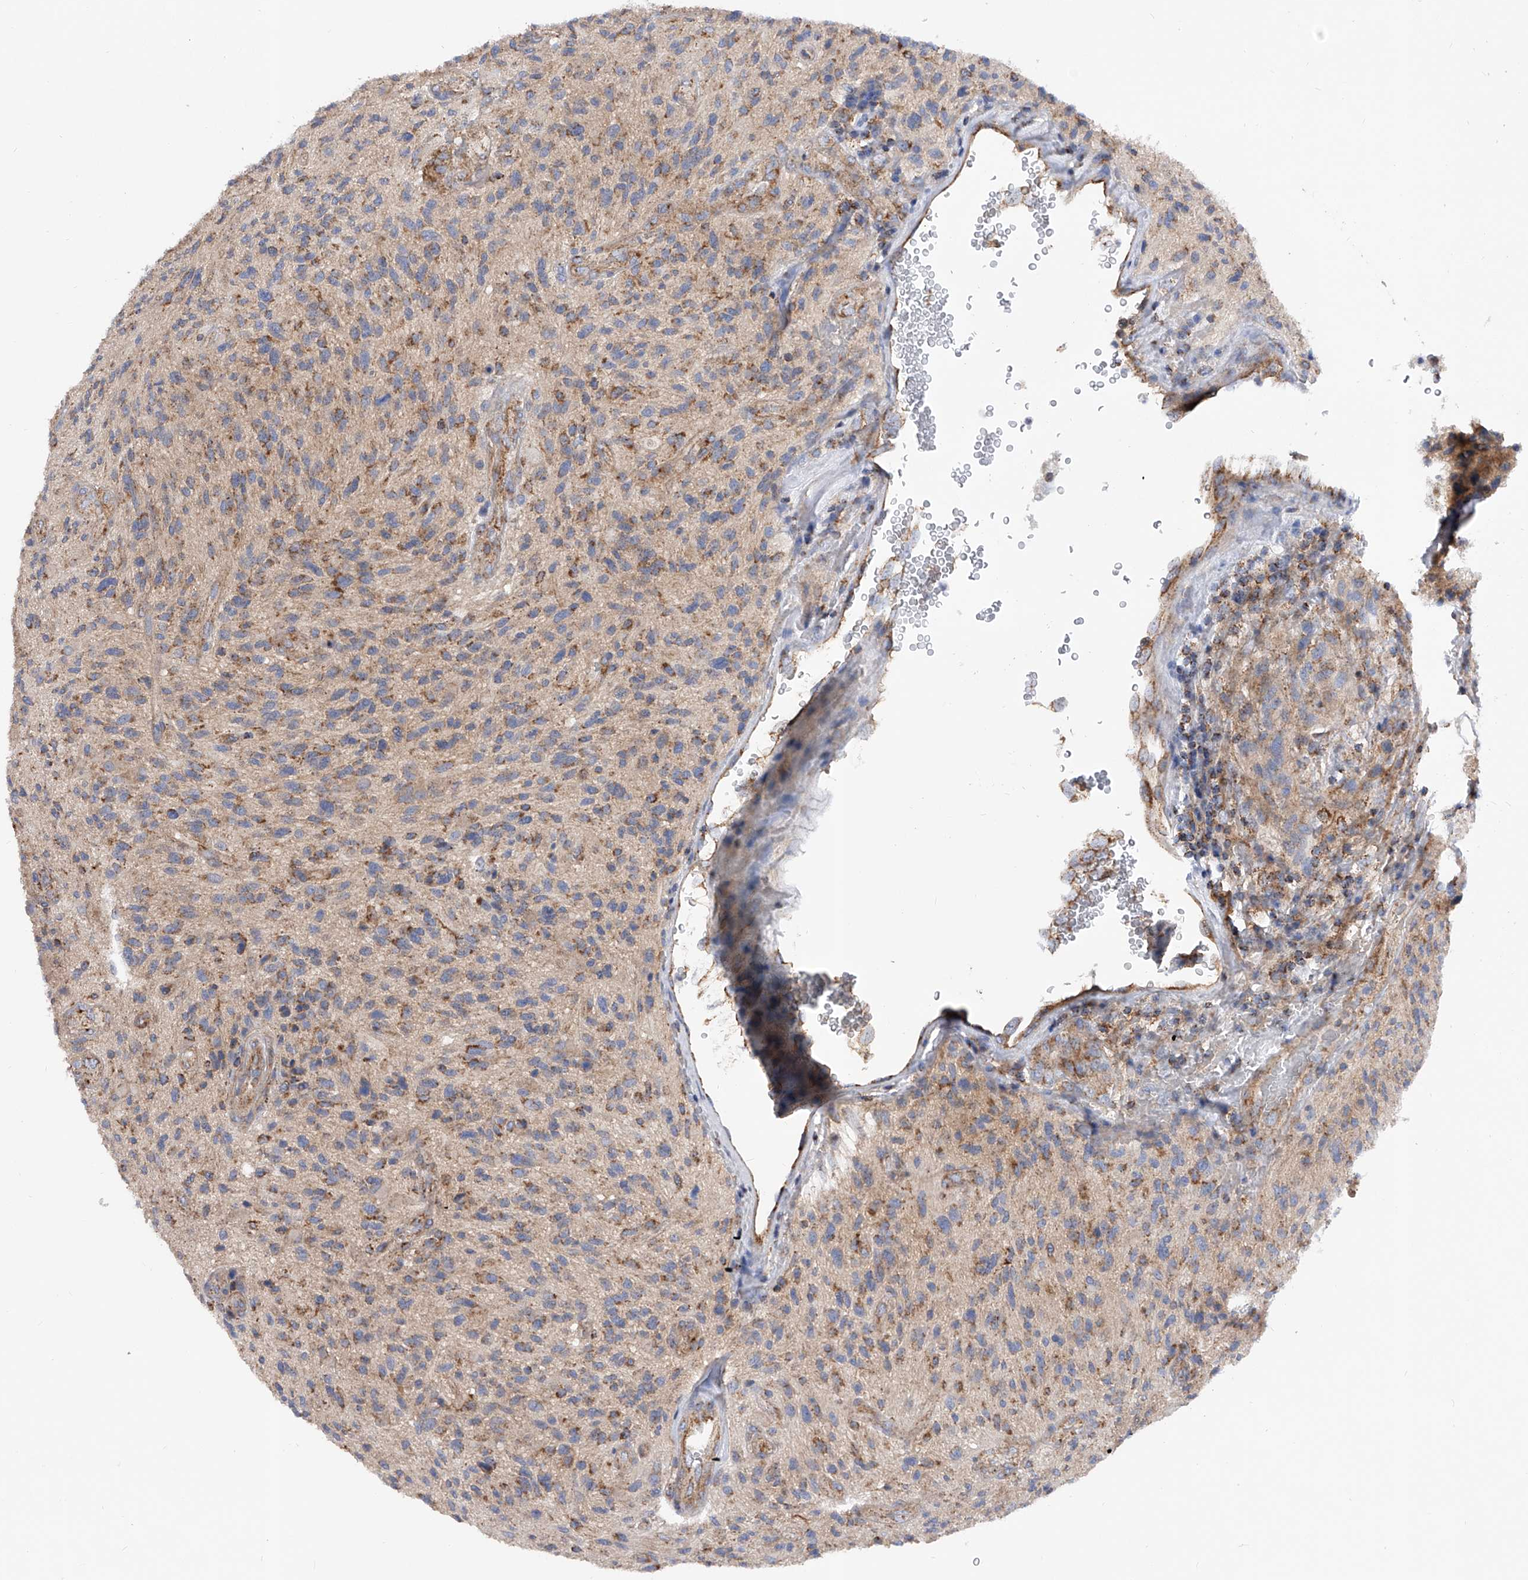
{"staining": {"intensity": "moderate", "quantity": "25%-75%", "location": "cytoplasmic/membranous"}, "tissue": "glioma", "cell_type": "Tumor cells", "image_type": "cancer", "snomed": [{"axis": "morphology", "description": "Glioma, malignant, High grade"}, {"axis": "topography", "description": "Brain"}], "caption": "Tumor cells display moderate cytoplasmic/membranous positivity in about 25%-75% of cells in high-grade glioma (malignant). Ihc stains the protein in brown and the nuclei are stained blue.", "gene": "PDSS2", "patient": {"sex": "male", "age": 47}}